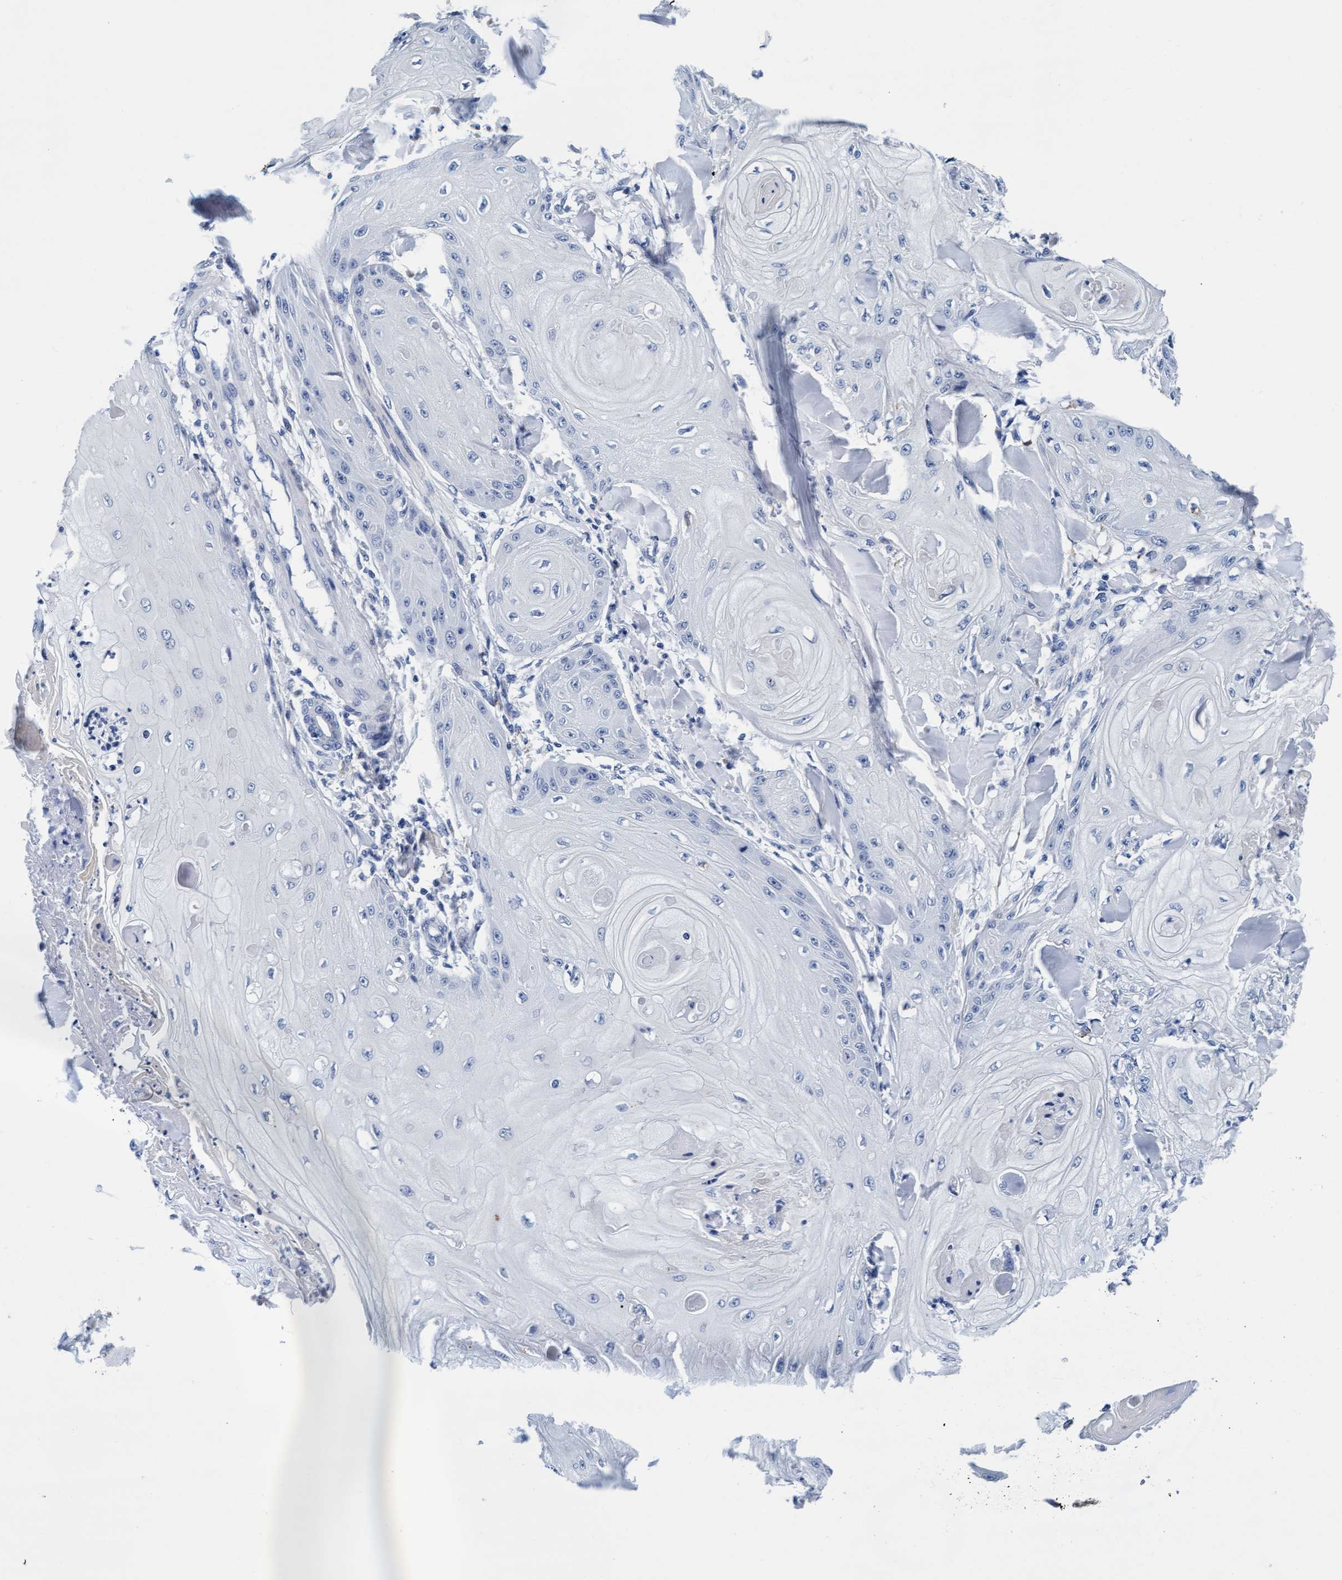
{"staining": {"intensity": "negative", "quantity": "none", "location": "none"}, "tissue": "skin cancer", "cell_type": "Tumor cells", "image_type": "cancer", "snomed": [{"axis": "morphology", "description": "Squamous cell carcinoma, NOS"}, {"axis": "topography", "description": "Skin"}], "caption": "An immunohistochemistry (IHC) image of skin squamous cell carcinoma is shown. There is no staining in tumor cells of skin squamous cell carcinoma.", "gene": "ARSG", "patient": {"sex": "male", "age": 74}}